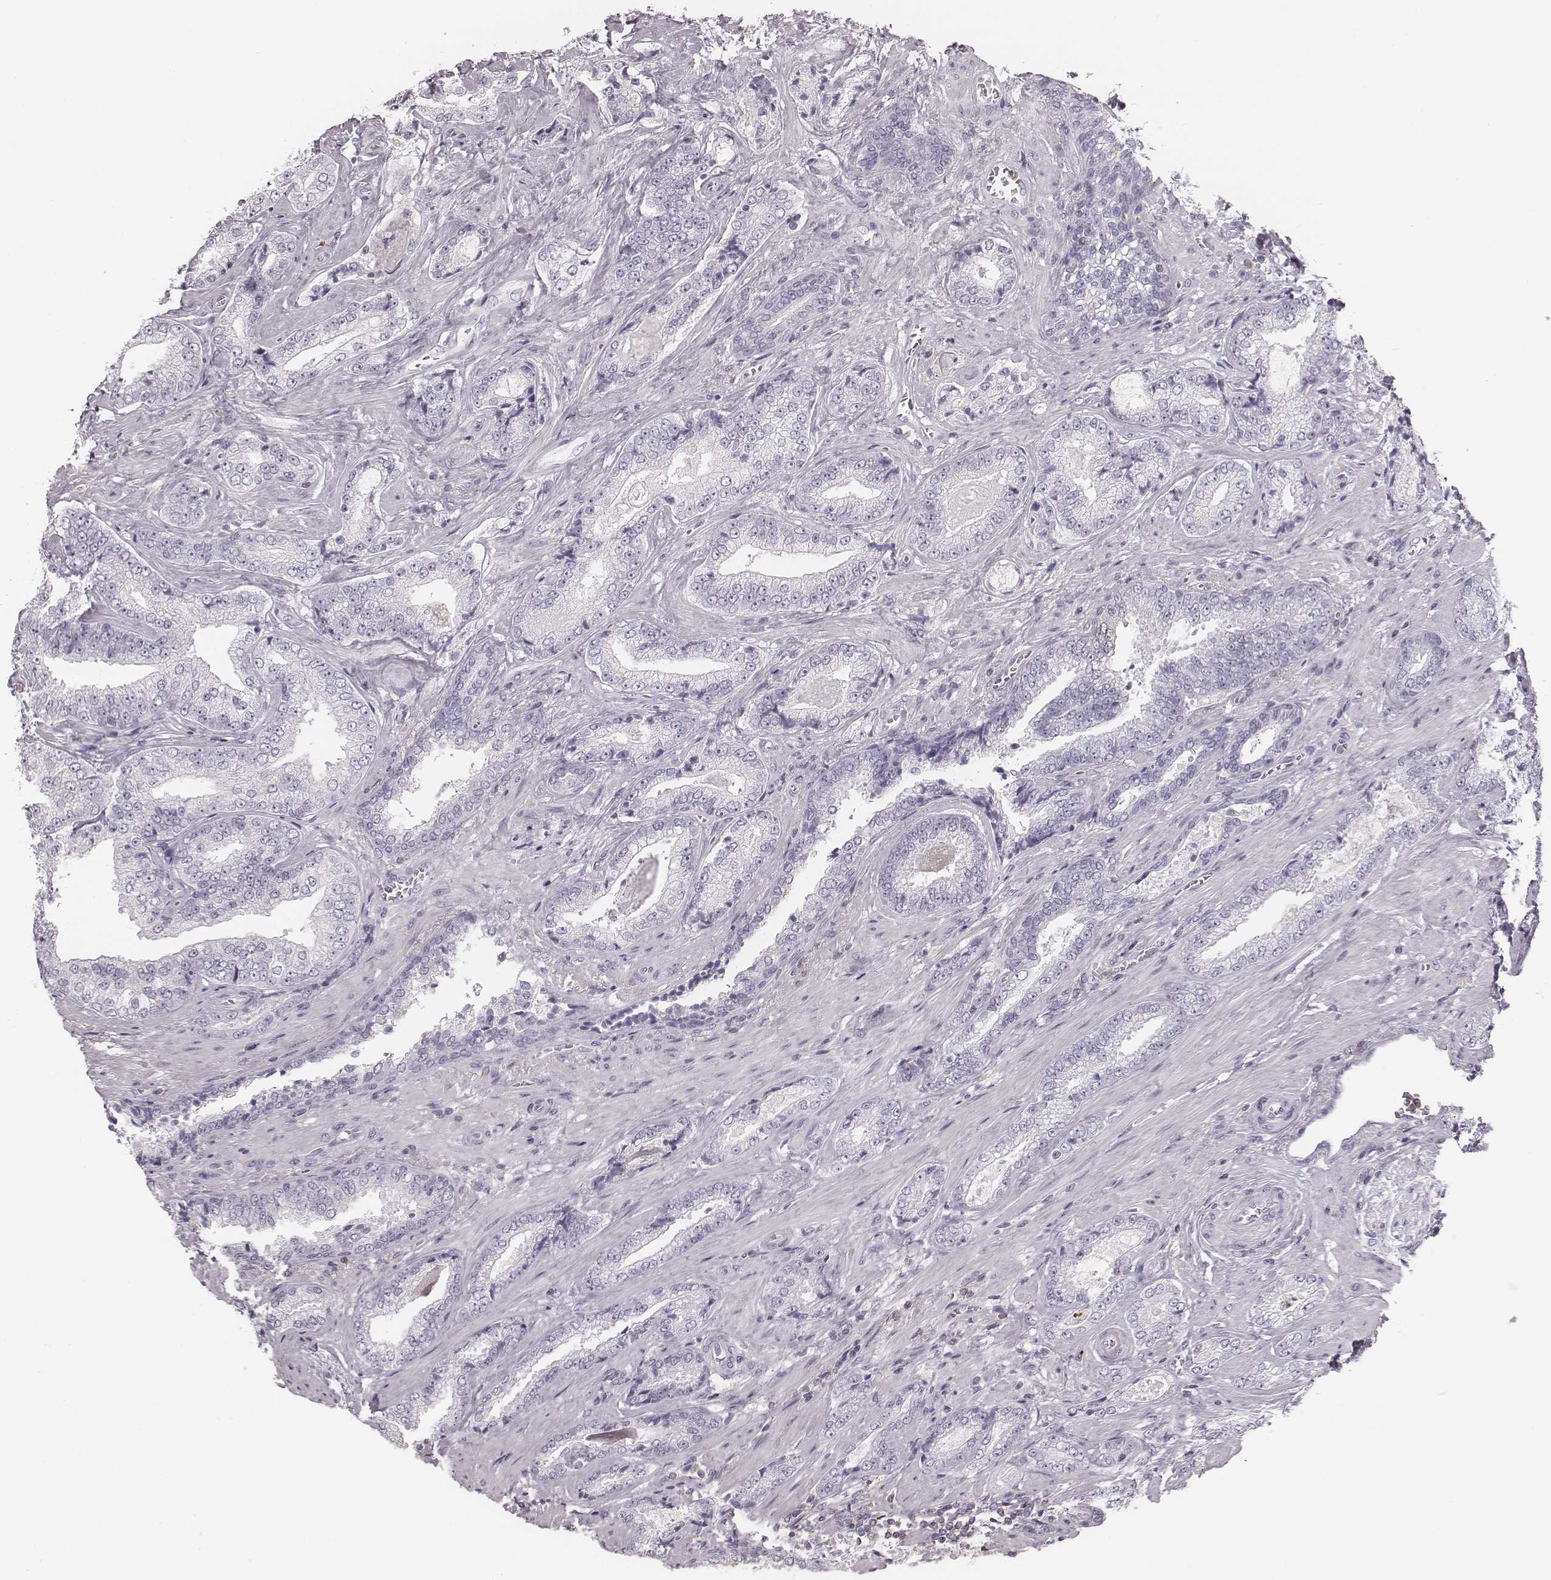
{"staining": {"intensity": "negative", "quantity": "none", "location": "none"}, "tissue": "prostate cancer", "cell_type": "Tumor cells", "image_type": "cancer", "snomed": [{"axis": "morphology", "description": "Adenocarcinoma, Low grade"}, {"axis": "topography", "description": "Prostate"}], "caption": "High magnification brightfield microscopy of prostate cancer stained with DAB (brown) and counterstained with hematoxylin (blue): tumor cells show no significant expression.", "gene": "ZNF365", "patient": {"sex": "male", "age": 61}}